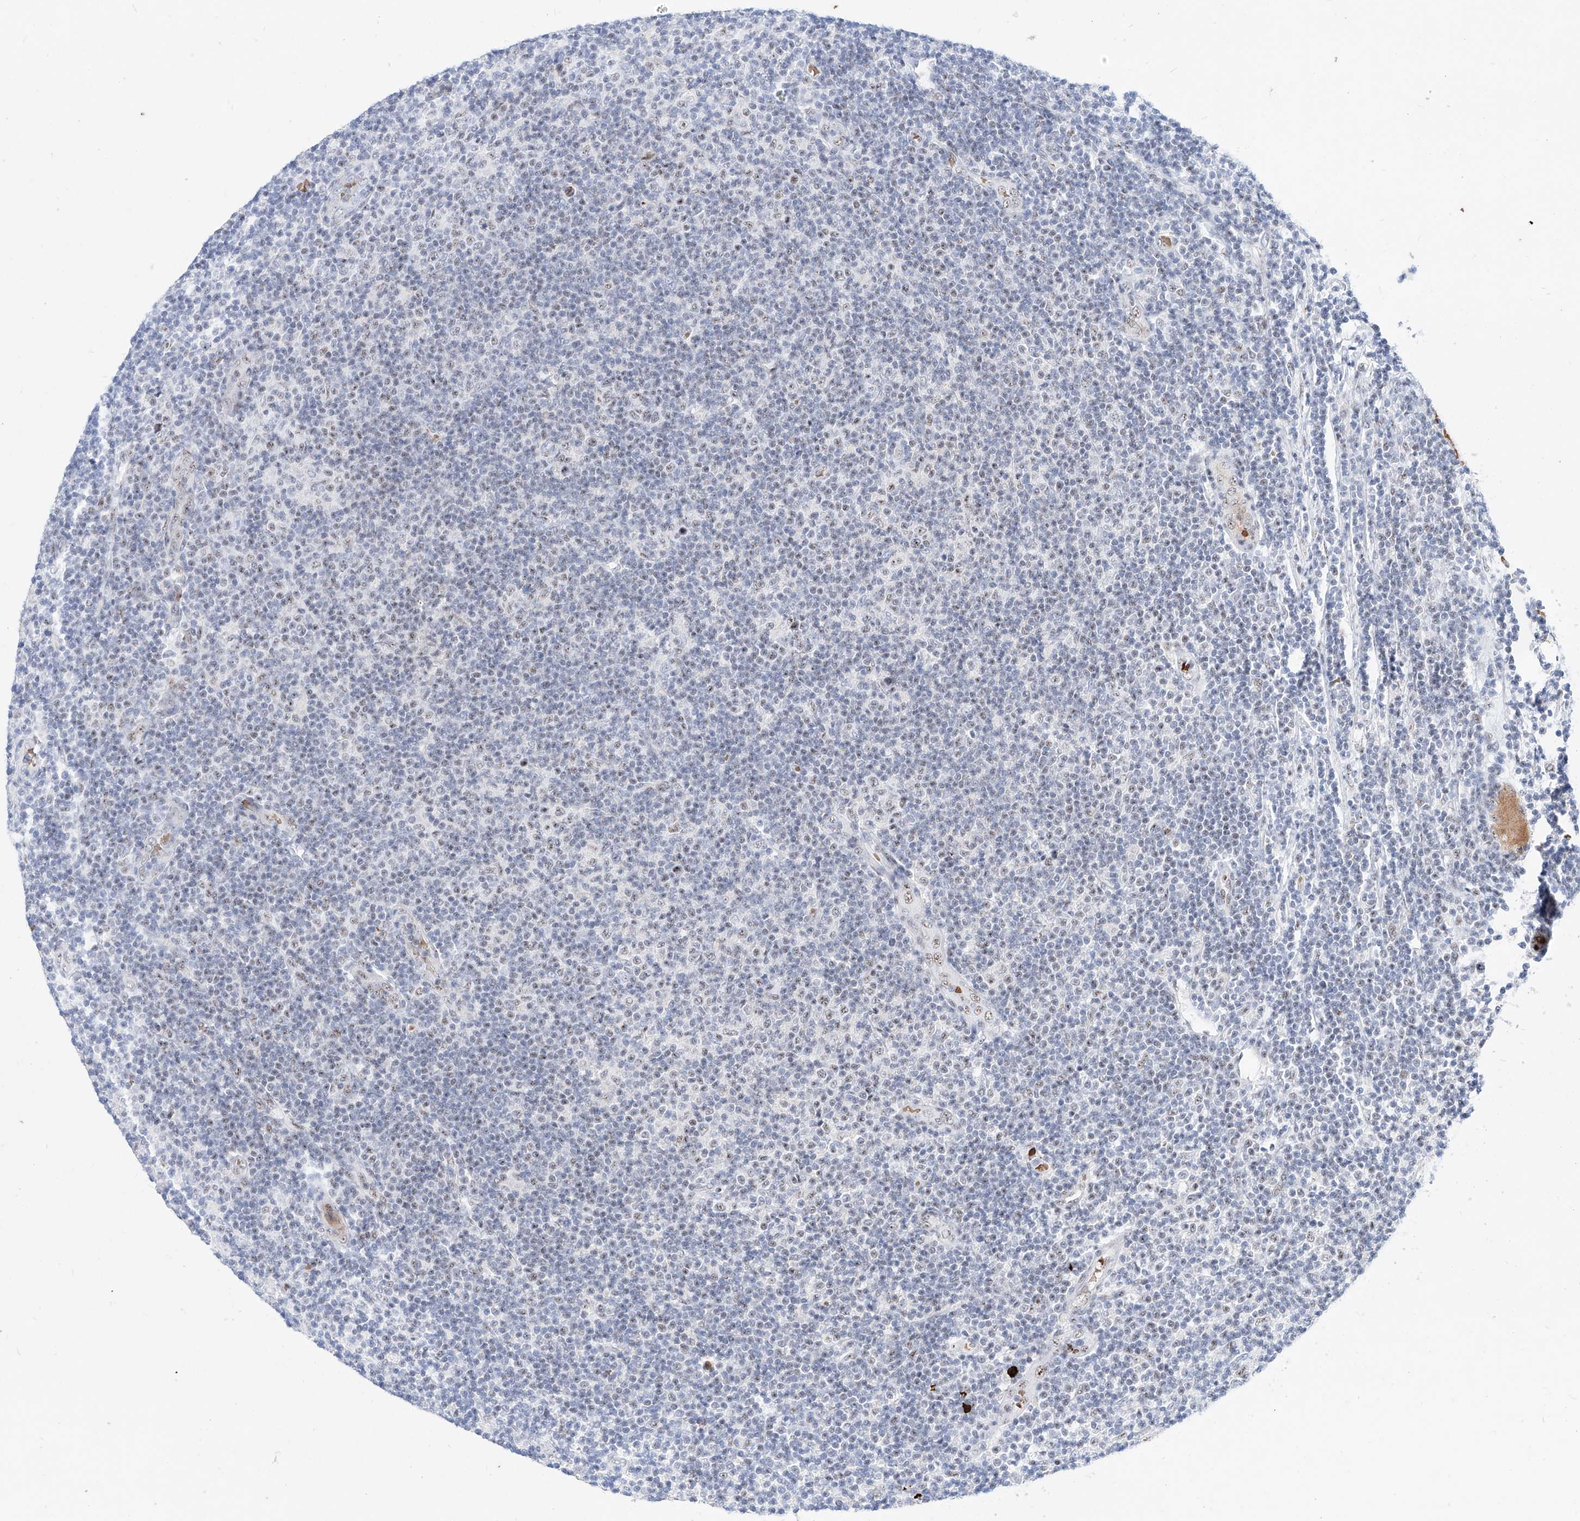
{"staining": {"intensity": "weak", "quantity": "<25%", "location": "nuclear"}, "tissue": "lymphoma", "cell_type": "Tumor cells", "image_type": "cancer", "snomed": [{"axis": "morphology", "description": "Malignant lymphoma, non-Hodgkin's type, Low grade"}, {"axis": "topography", "description": "Lymph node"}], "caption": "Immunohistochemical staining of human lymphoma displays no significant positivity in tumor cells. Brightfield microscopy of immunohistochemistry stained with DAB (3,3'-diaminobenzidine) (brown) and hematoxylin (blue), captured at high magnification.", "gene": "ZFP42", "patient": {"sex": "male", "age": 83}}